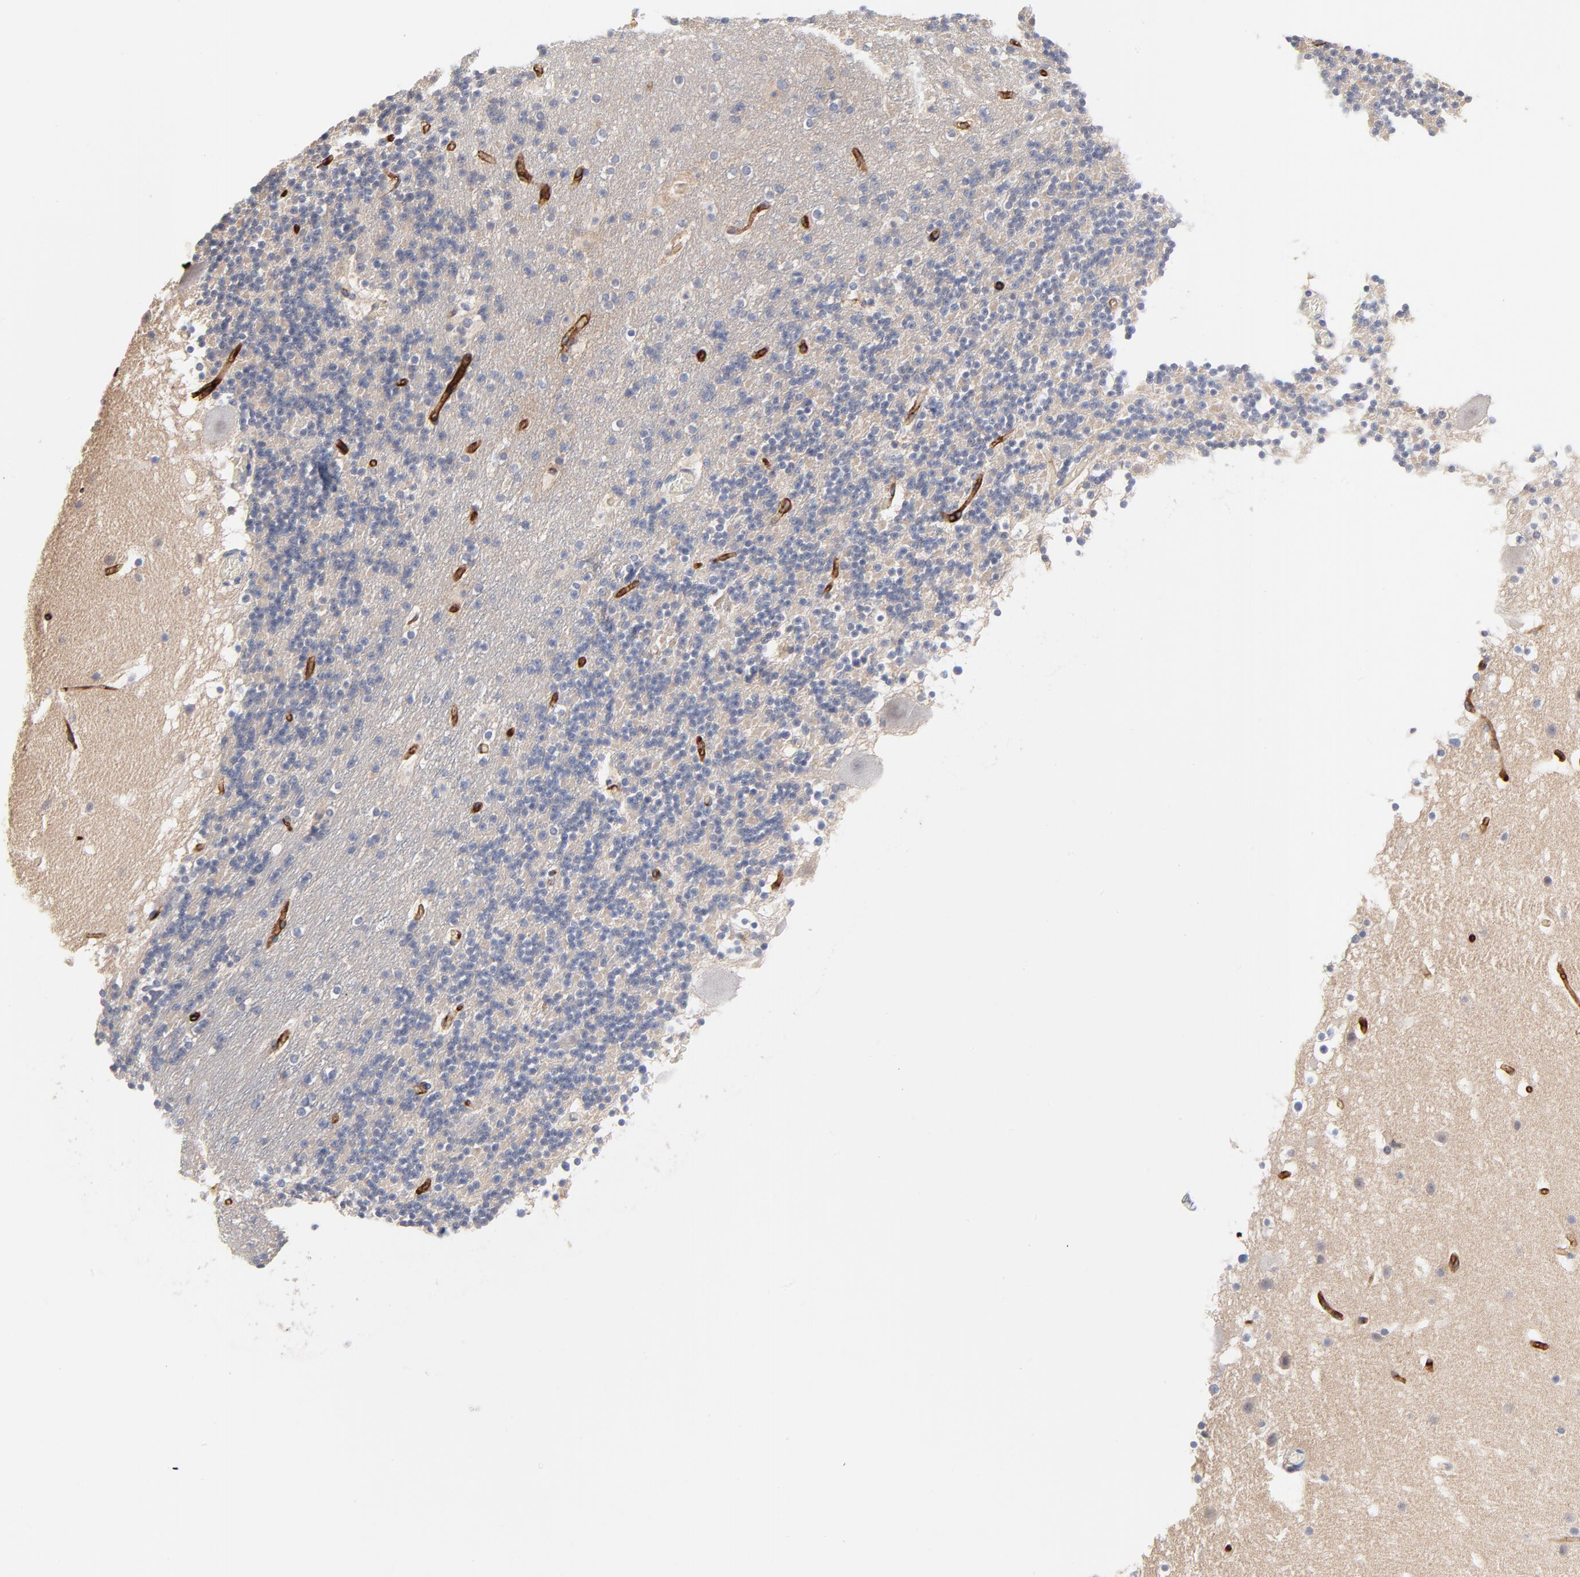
{"staining": {"intensity": "negative", "quantity": "none", "location": "none"}, "tissue": "cerebellum", "cell_type": "Cells in granular layer", "image_type": "normal", "snomed": [{"axis": "morphology", "description": "Normal tissue, NOS"}, {"axis": "topography", "description": "Cerebellum"}], "caption": "The image displays no significant positivity in cells in granular layer of cerebellum.", "gene": "SLC16A1", "patient": {"sex": "male", "age": 45}}